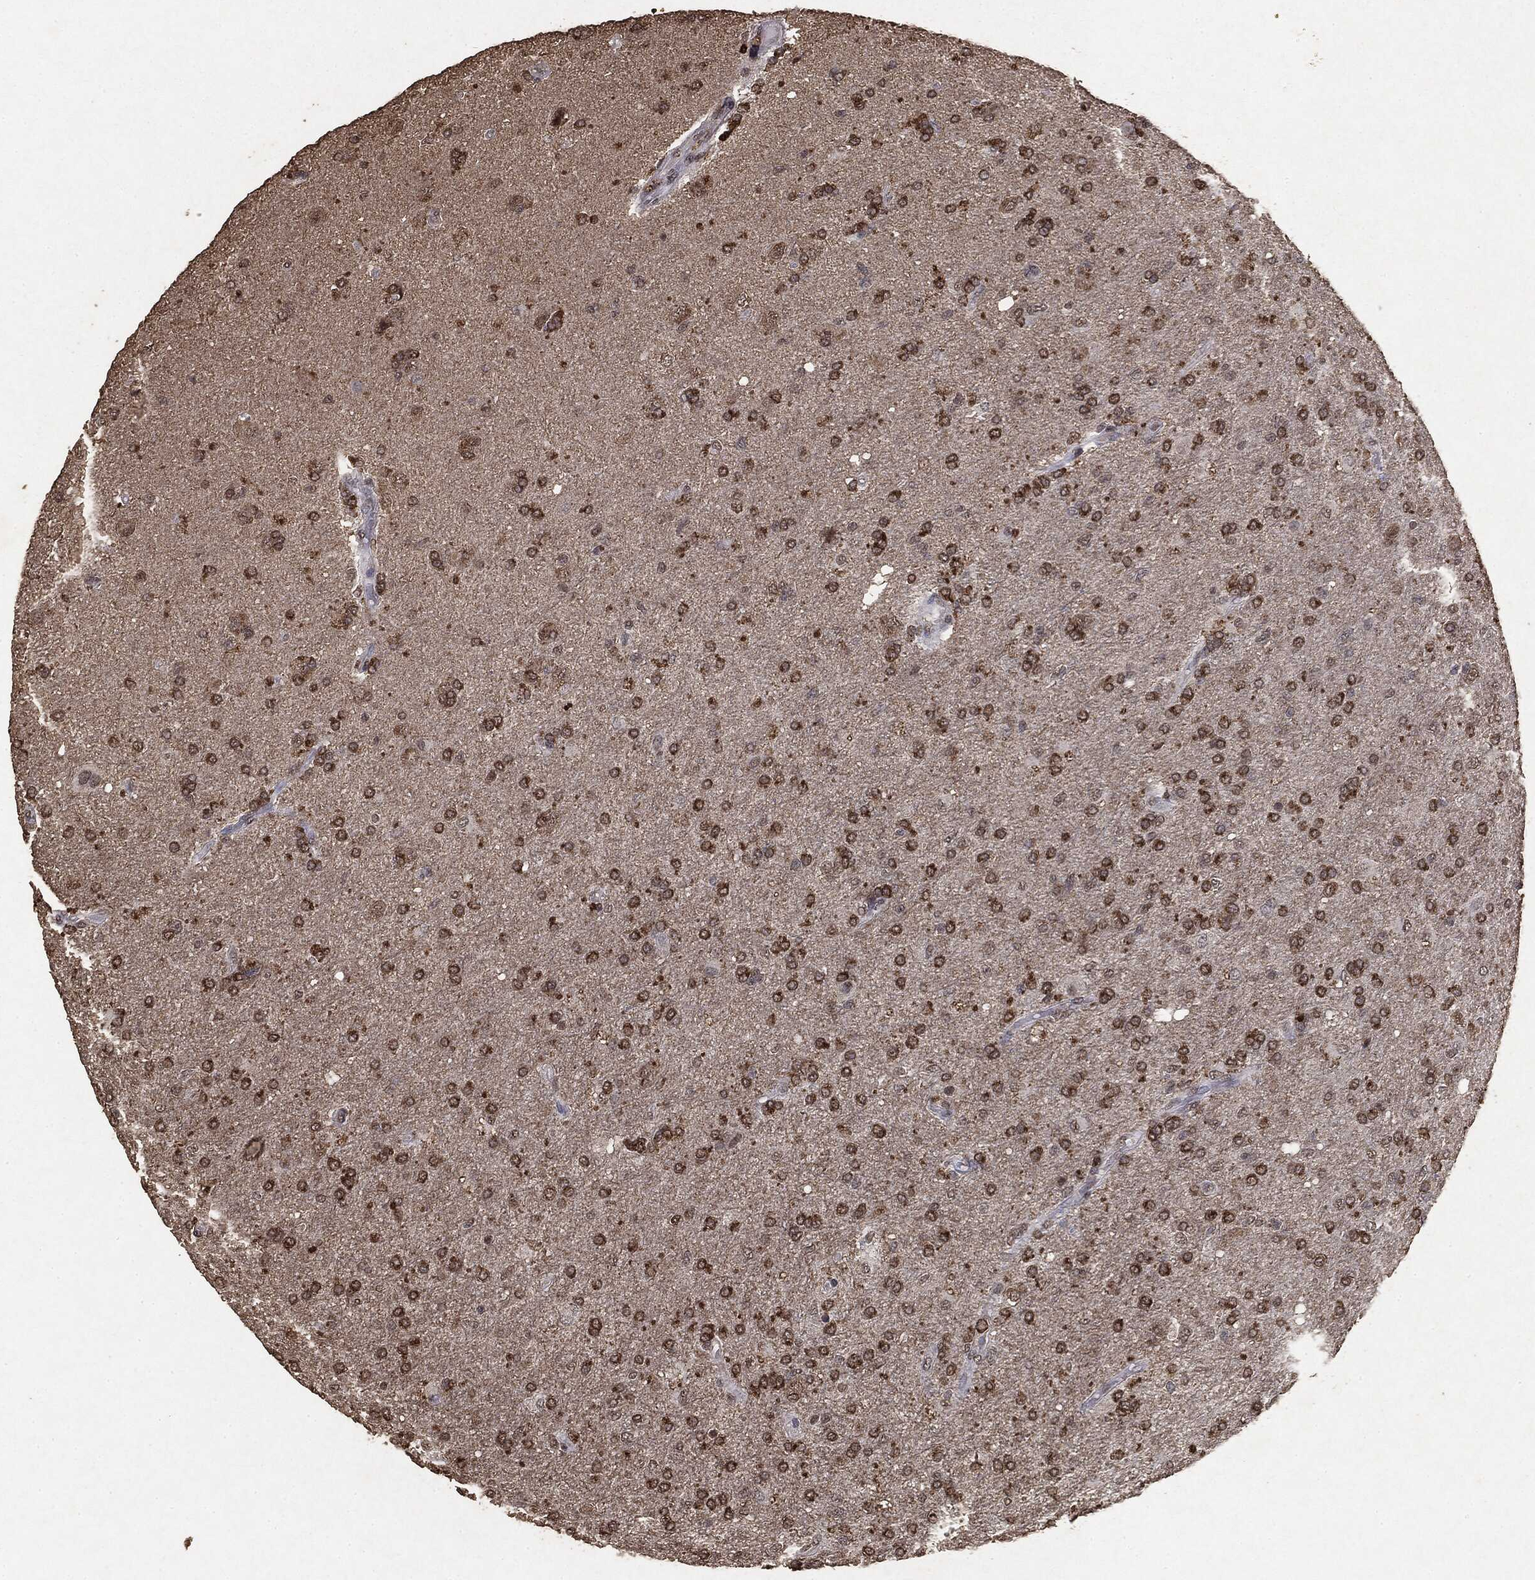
{"staining": {"intensity": "strong", "quantity": ">75%", "location": "cytoplasmic/membranous,nuclear"}, "tissue": "glioma", "cell_type": "Tumor cells", "image_type": "cancer", "snomed": [{"axis": "morphology", "description": "Glioma, malignant, High grade"}, {"axis": "topography", "description": "Cerebral cortex"}], "caption": "Immunohistochemistry photomicrograph of malignant glioma (high-grade) stained for a protein (brown), which demonstrates high levels of strong cytoplasmic/membranous and nuclear positivity in approximately >75% of tumor cells.", "gene": "RAD18", "patient": {"sex": "male", "age": 70}}